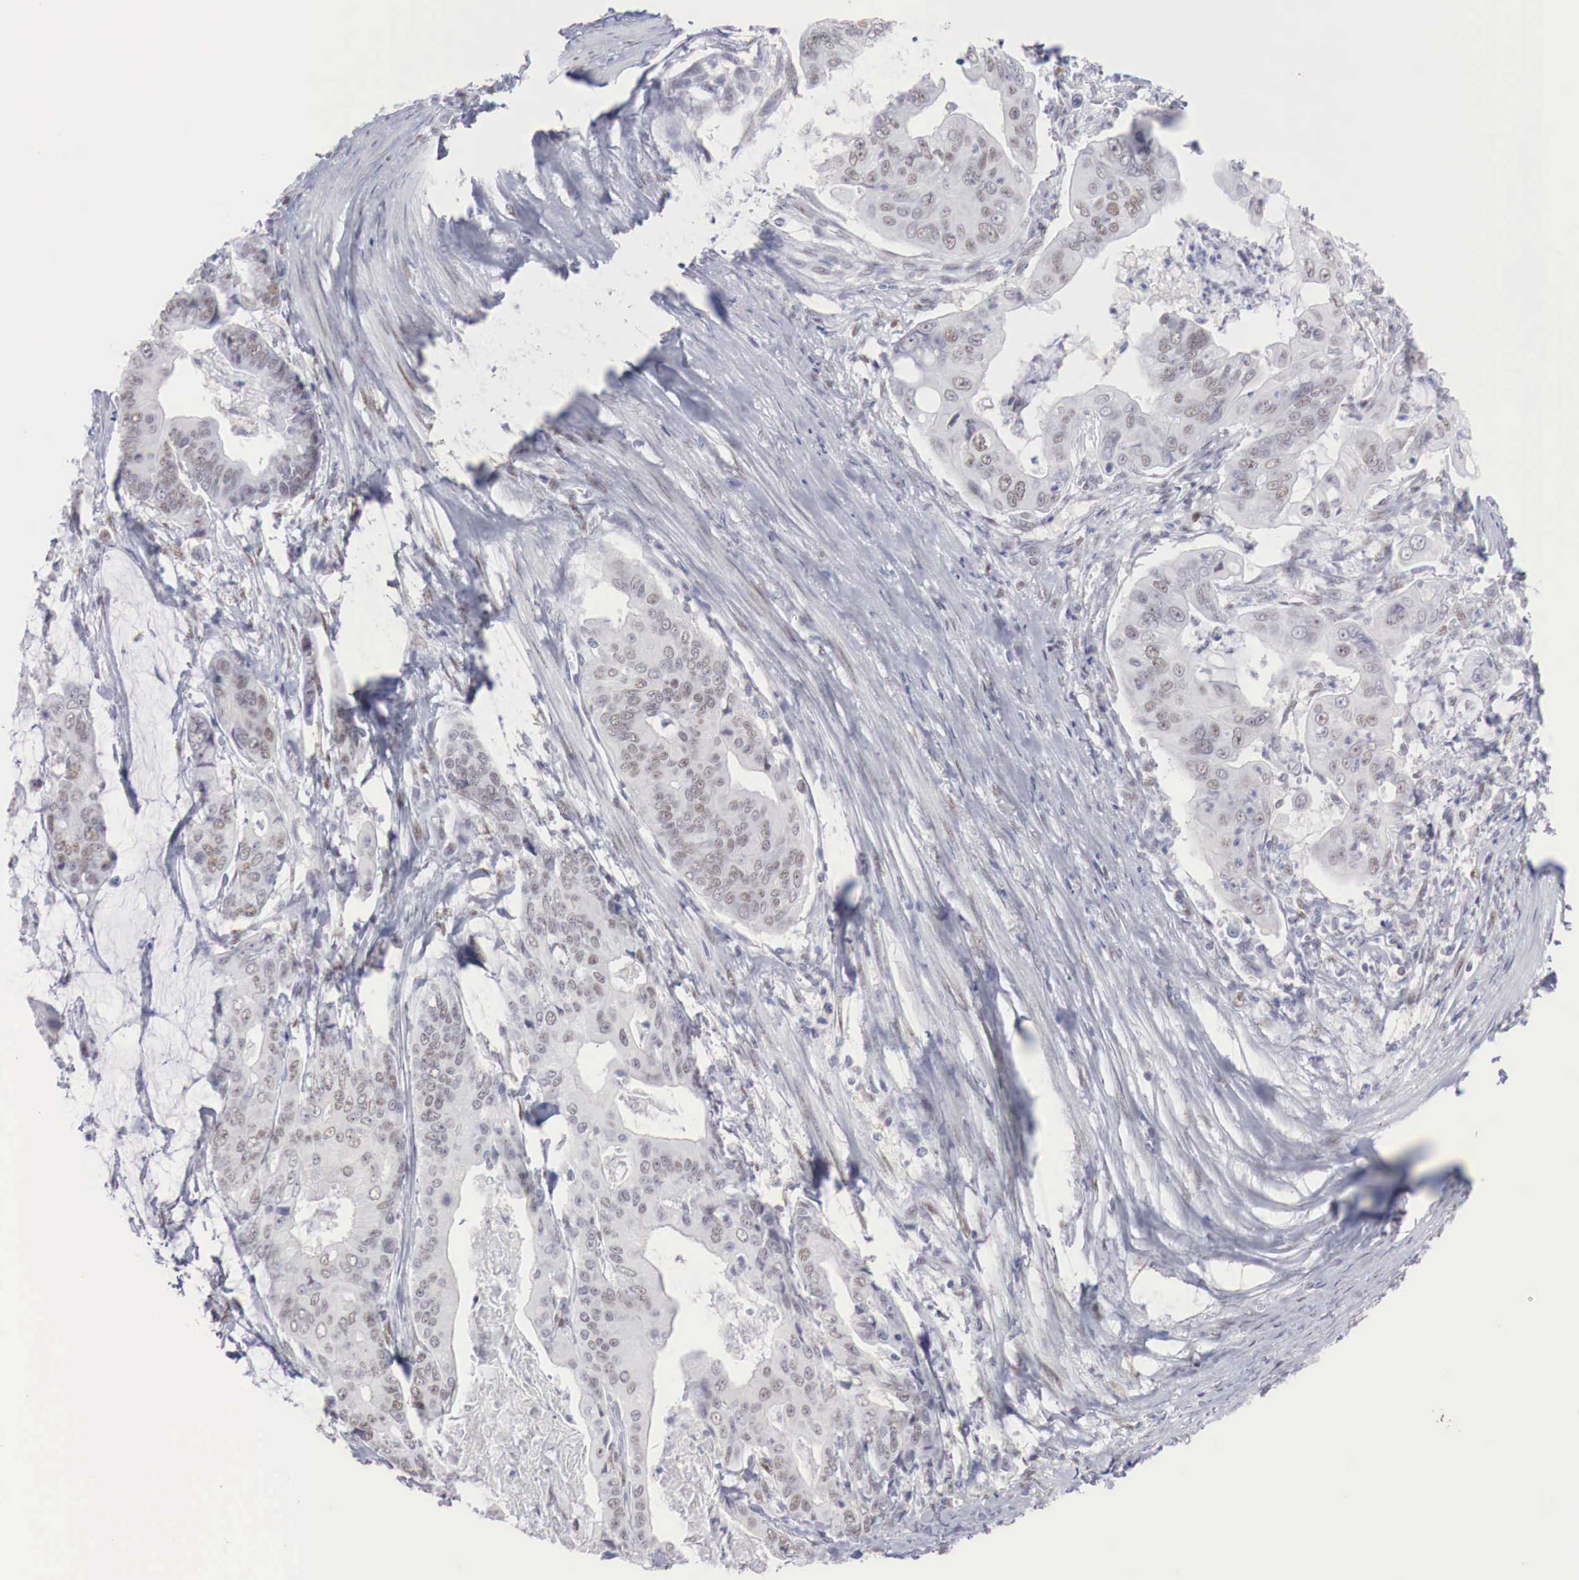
{"staining": {"intensity": "weak", "quantity": "25%-75%", "location": "nuclear"}, "tissue": "stomach cancer", "cell_type": "Tumor cells", "image_type": "cancer", "snomed": [{"axis": "morphology", "description": "Adenocarcinoma, NOS"}, {"axis": "topography", "description": "Stomach, upper"}], "caption": "This histopathology image shows immunohistochemistry (IHC) staining of human adenocarcinoma (stomach), with low weak nuclear expression in about 25%-75% of tumor cells.", "gene": "FOXP2", "patient": {"sex": "male", "age": 80}}